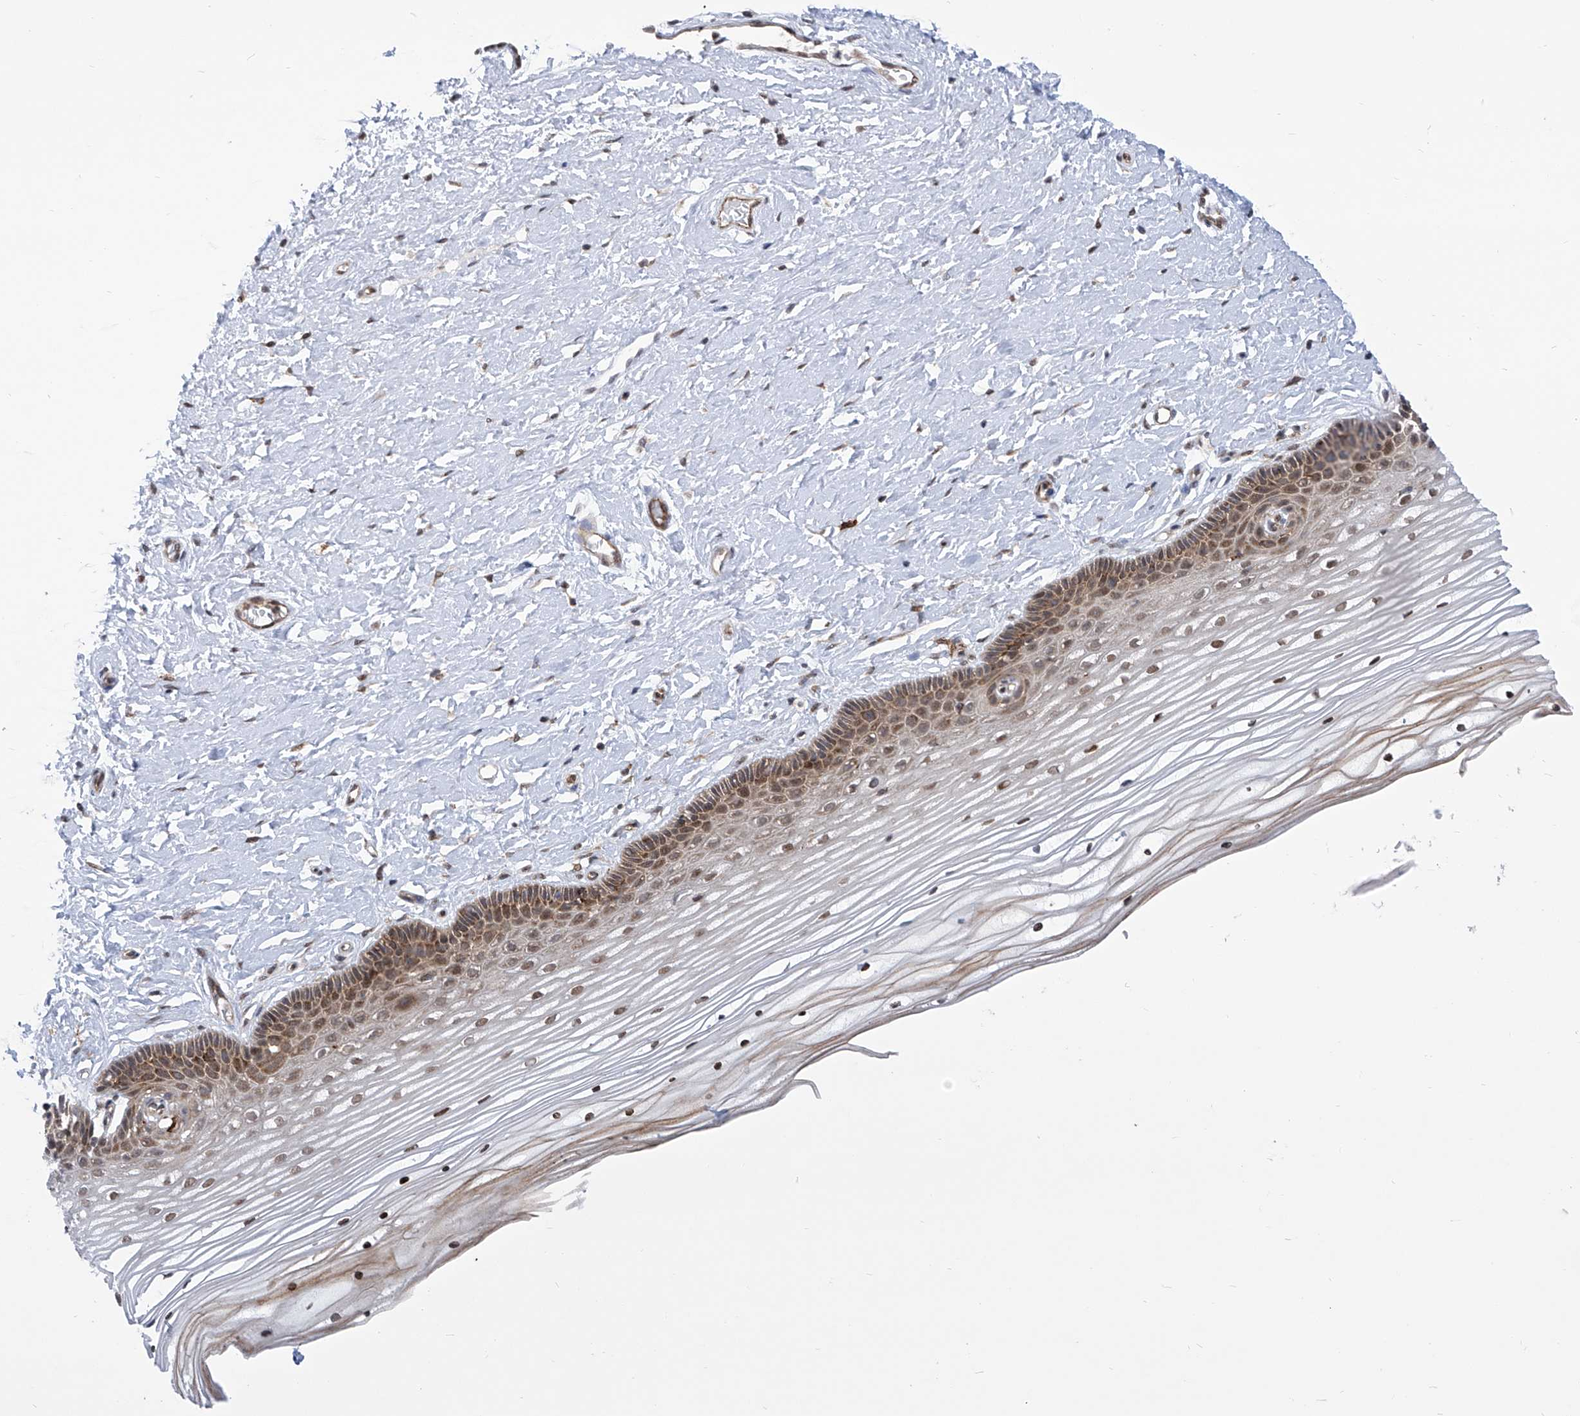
{"staining": {"intensity": "moderate", "quantity": ">75%", "location": "cytoplasmic/membranous,nuclear"}, "tissue": "vagina", "cell_type": "Squamous epithelial cells", "image_type": "normal", "snomed": [{"axis": "morphology", "description": "Normal tissue, NOS"}, {"axis": "topography", "description": "Vagina"}, {"axis": "topography", "description": "Cervix"}], "caption": "Immunohistochemical staining of normal vagina exhibits >75% levels of moderate cytoplasmic/membranous,nuclear protein expression in about >75% of squamous epithelial cells. (IHC, brightfield microscopy, high magnification).", "gene": "CEP290", "patient": {"sex": "female", "age": 40}}